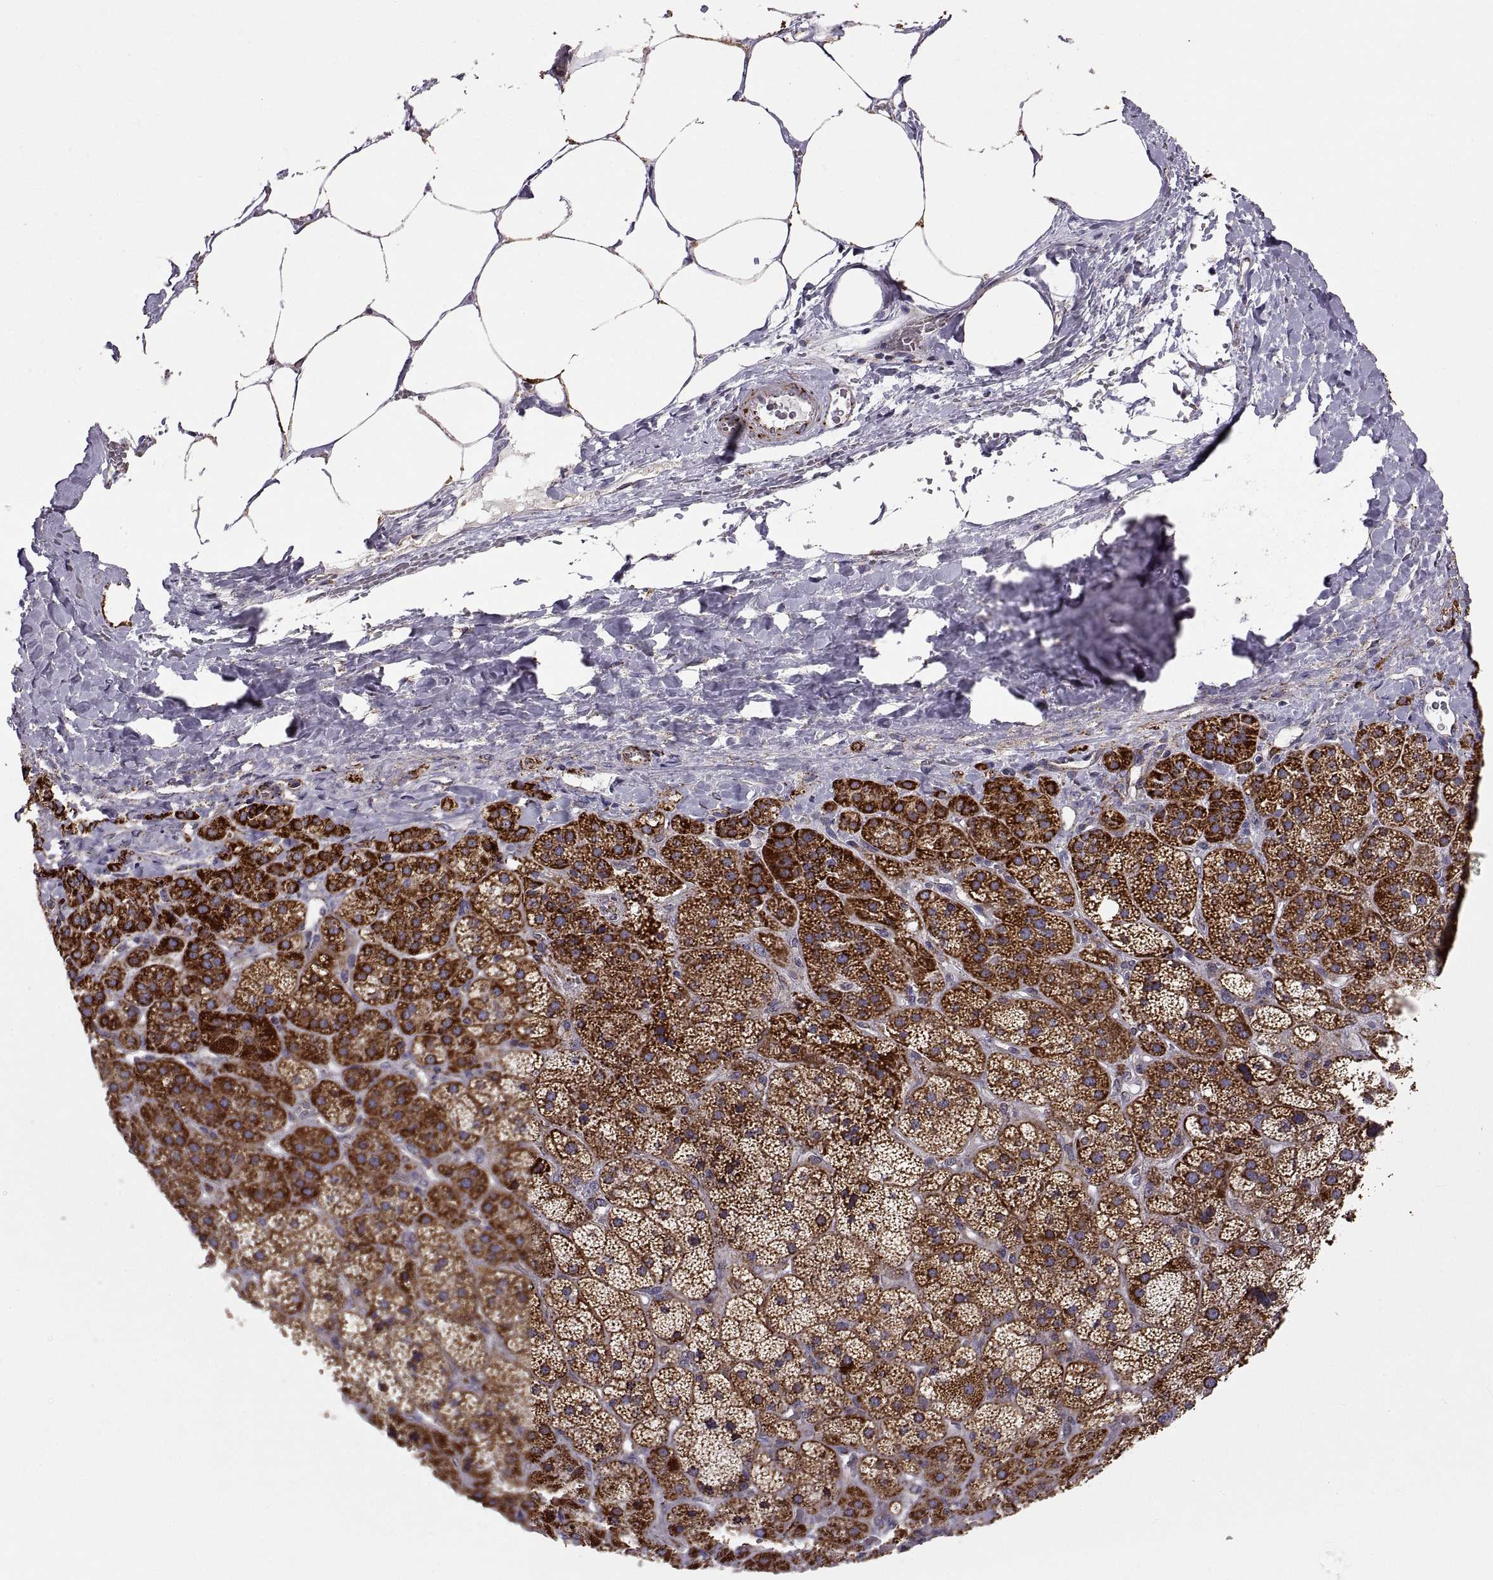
{"staining": {"intensity": "strong", "quantity": ">75%", "location": "cytoplasmic/membranous"}, "tissue": "adrenal gland", "cell_type": "Glandular cells", "image_type": "normal", "snomed": [{"axis": "morphology", "description": "Normal tissue, NOS"}, {"axis": "topography", "description": "Adrenal gland"}], "caption": "Glandular cells show high levels of strong cytoplasmic/membranous expression in about >75% of cells in benign human adrenal gland.", "gene": "ARSD", "patient": {"sex": "male", "age": 57}}